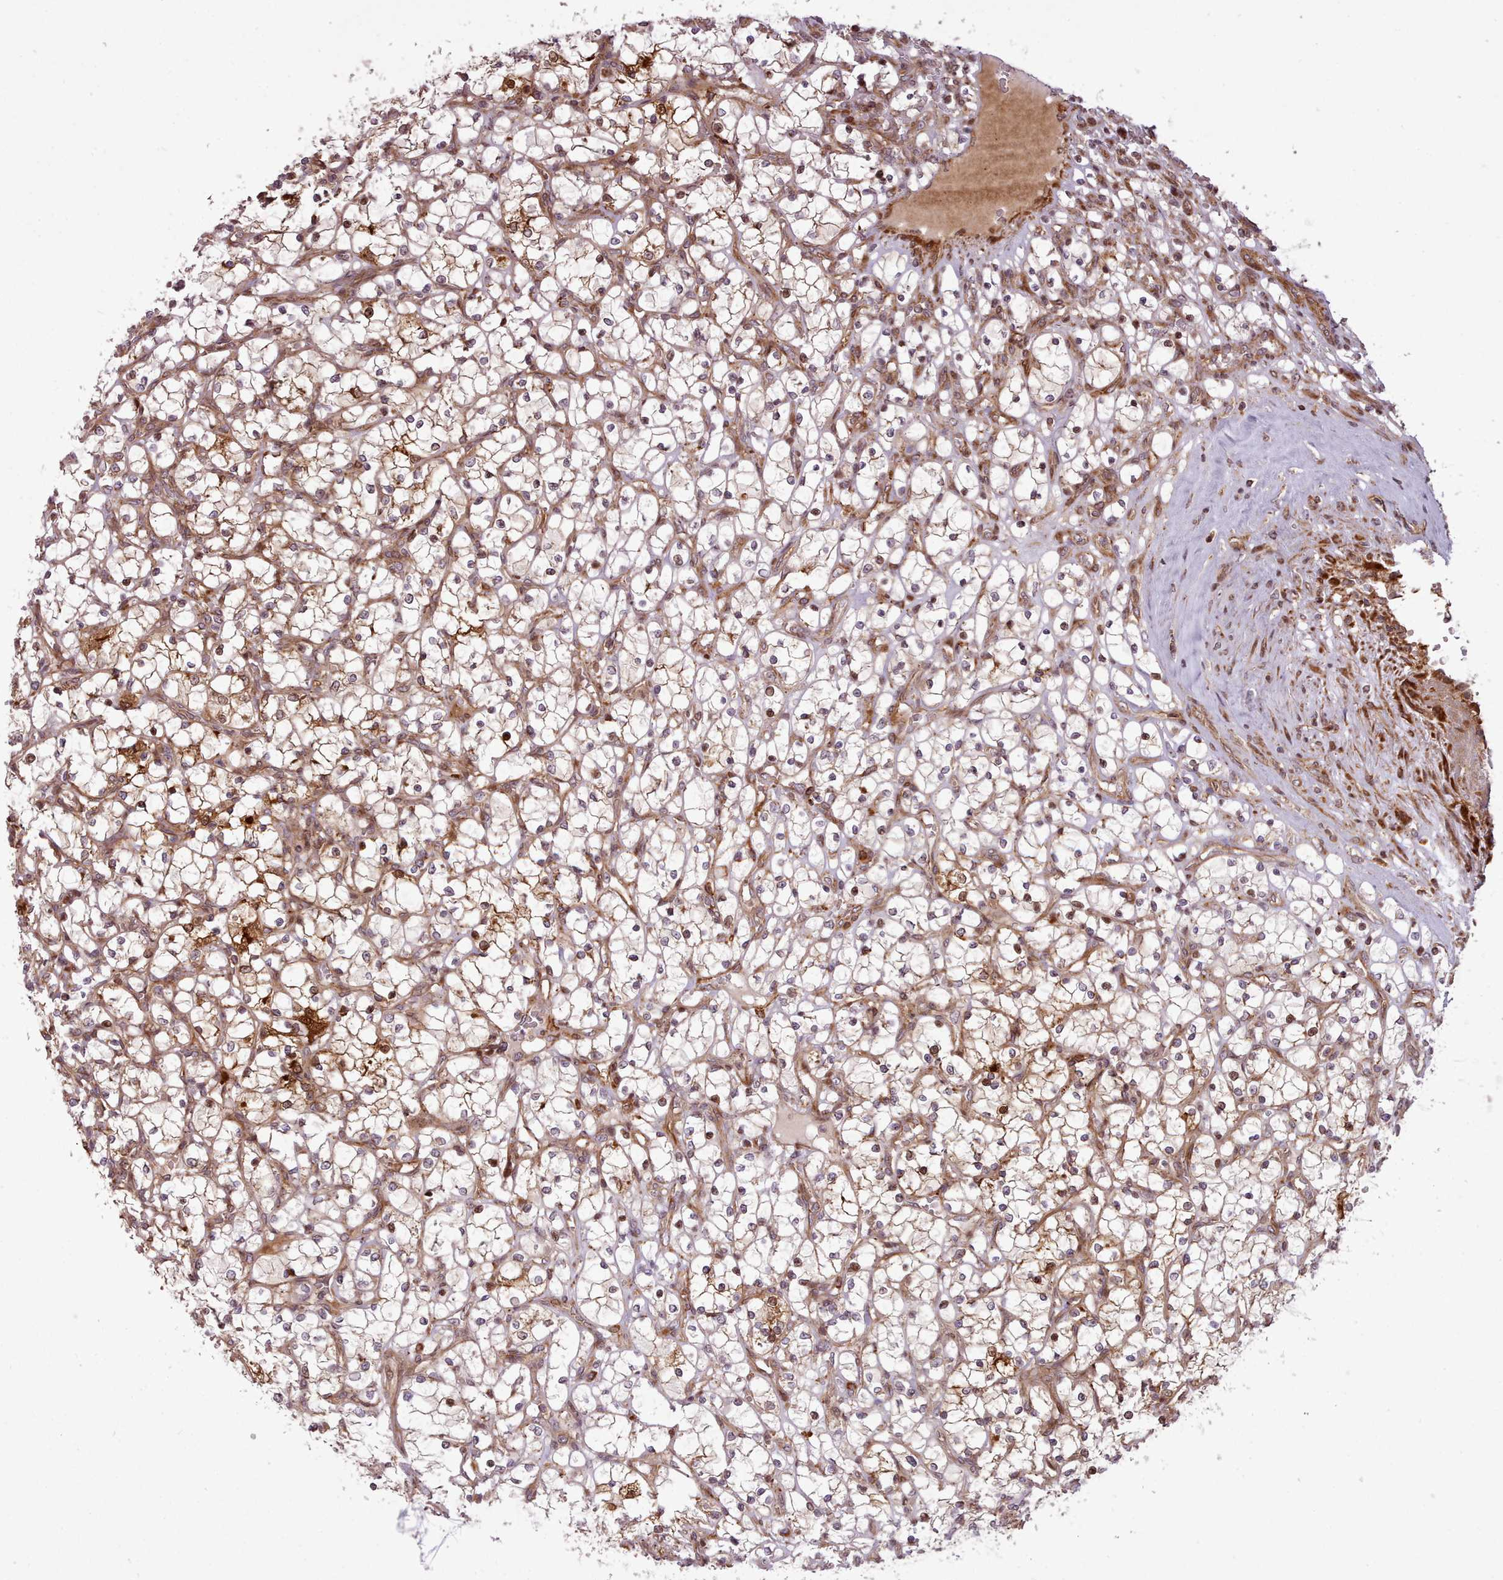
{"staining": {"intensity": "strong", "quantity": "<25%", "location": "cytoplasmic/membranous,nuclear"}, "tissue": "renal cancer", "cell_type": "Tumor cells", "image_type": "cancer", "snomed": [{"axis": "morphology", "description": "Adenocarcinoma, NOS"}, {"axis": "topography", "description": "Kidney"}], "caption": "Strong cytoplasmic/membranous and nuclear expression is present in approximately <25% of tumor cells in renal adenocarcinoma. The protein of interest is stained brown, and the nuclei are stained in blue (DAB (3,3'-diaminobenzidine) IHC with brightfield microscopy, high magnification).", "gene": "NLRP7", "patient": {"sex": "female", "age": 69}}